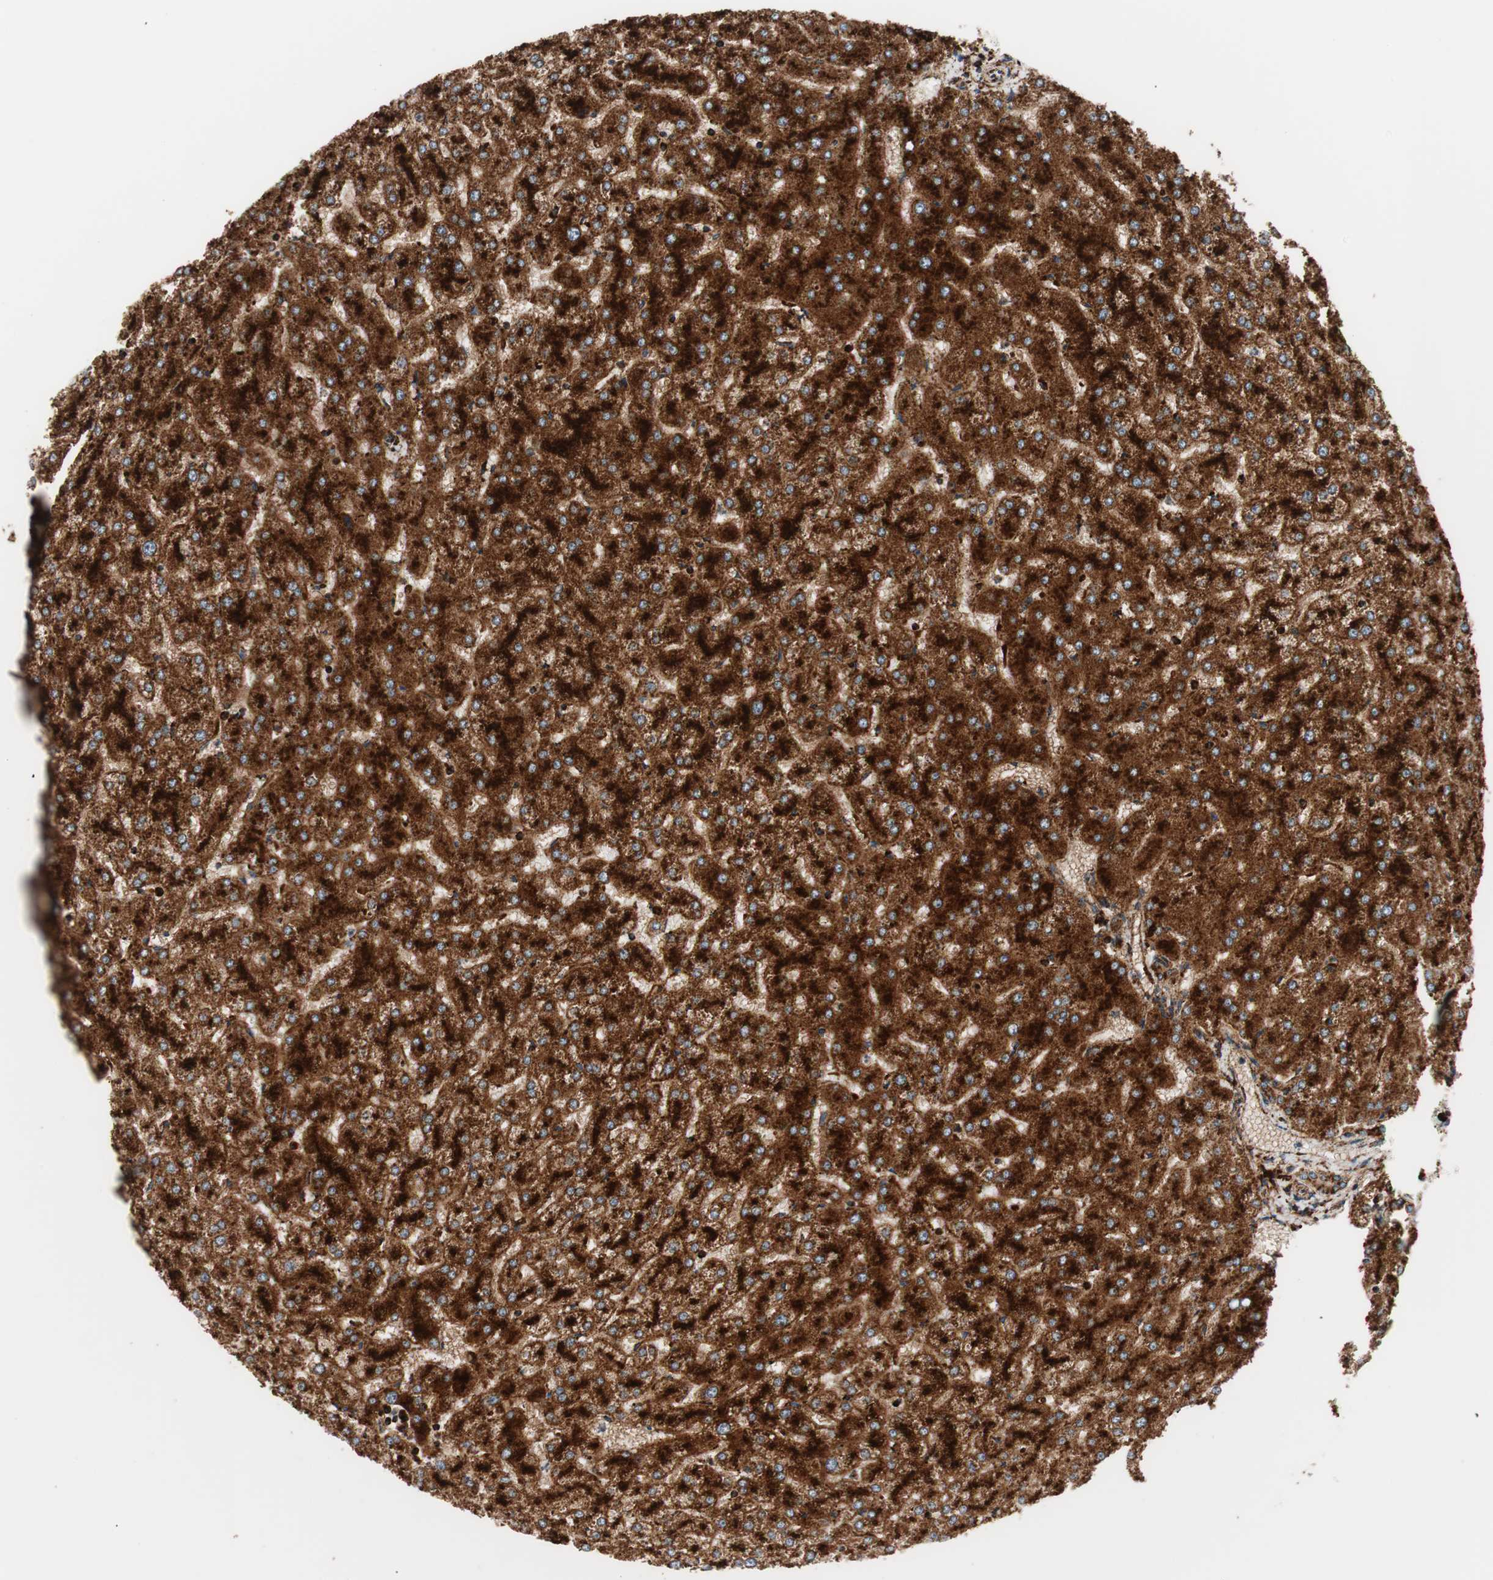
{"staining": {"intensity": "strong", "quantity": ">75%", "location": "cytoplasmic/membranous"}, "tissue": "liver", "cell_type": "Cholangiocytes", "image_type": "normal", "snomed": [{"axis": "morphology", "description": "Normal tissue, NOS"}, {"axis": "topography", "description": "Liver"}], "caption": "Normal liver demonstrates strong cytoplasmic/membranous positivity in about >75% of cholangiocytes, visualized by immunohistochemistry. Immunohistochemistry (ihc) stains the protein of interest in brown and the nuclei are stained blue.", "gene": "LAMP1", "patient": {"sex": "female", "age": 32}}